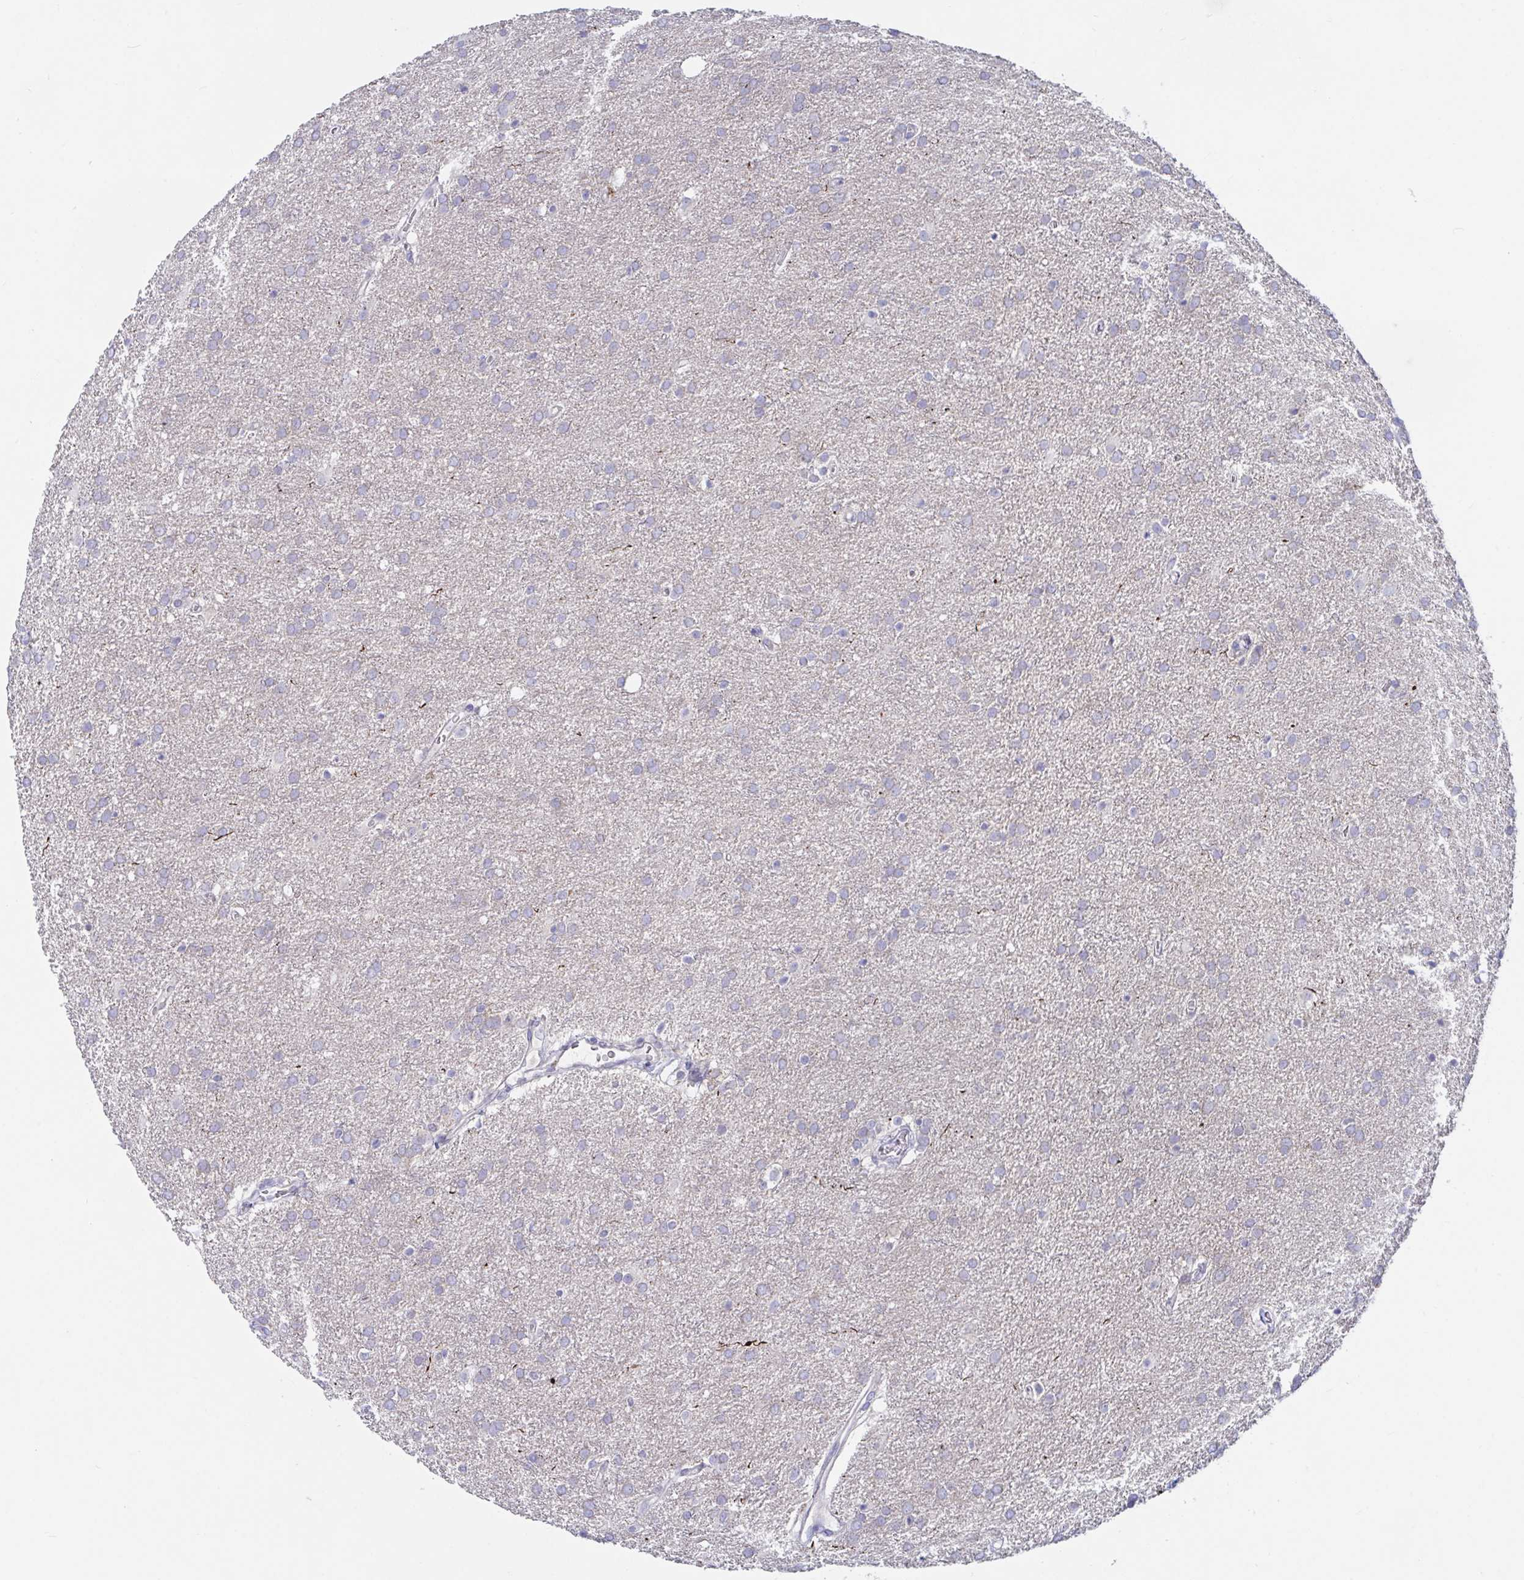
{"staining": {"intensity": "negative", "quantity": "none", "location": "none"}, "tissue": "glioma", "cell_type": "Tumor cells", "image_type": "cancer", "snomed": [{"axis": "morphology", "description": "Glioma, malignant, Low grade"}, {"axis": "topography", "description": "Brain"}], "caption": "The immunohistochemistry micrograph has no significant staining in tumor cells of malignant glioma (low-grade) tissue.", "gene": "ZNF561", "patient": {"sex": "female", "age": 32}}